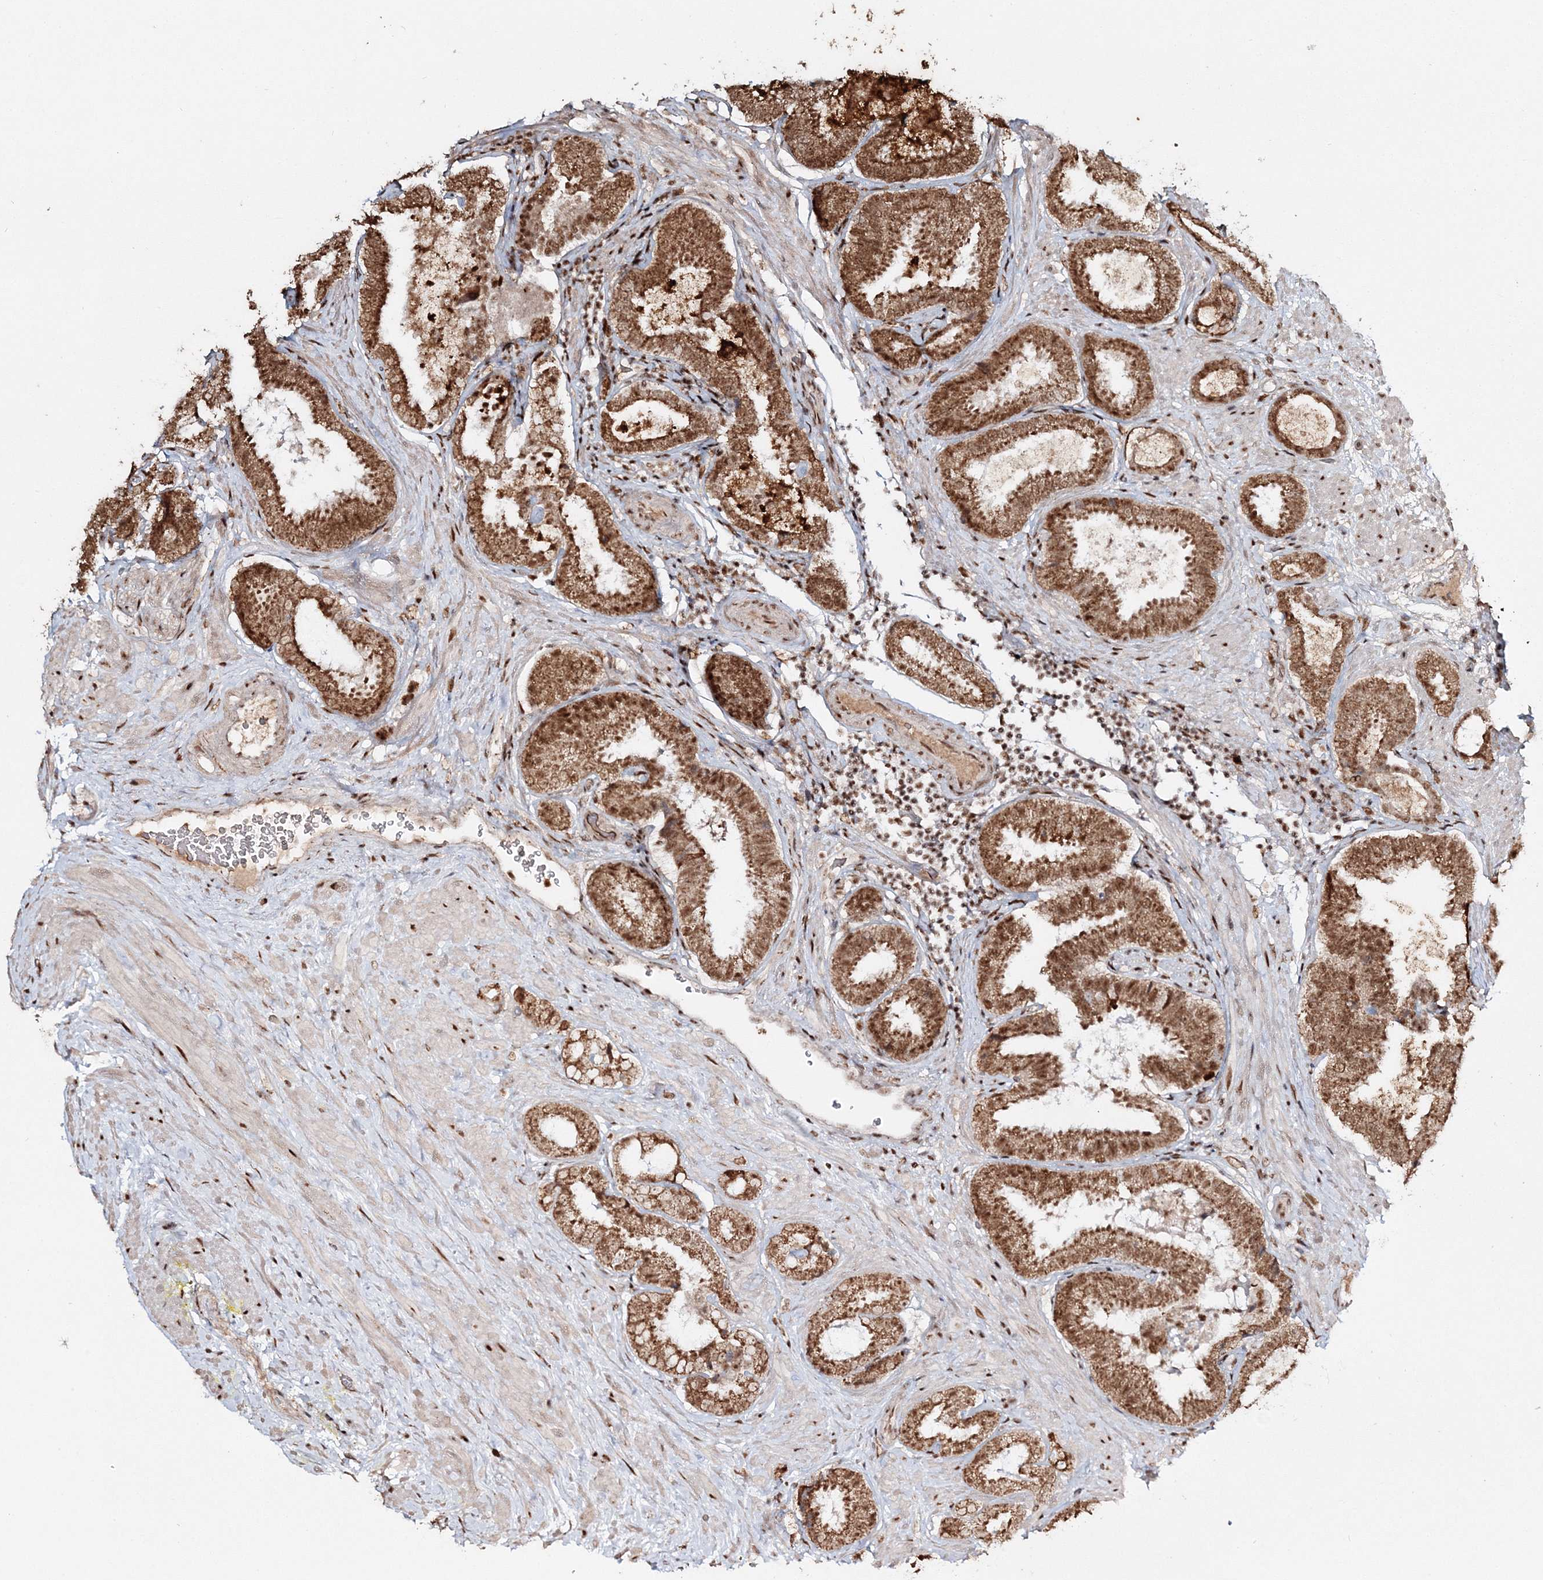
{"staining": {"intensity": "strong", "quantity": ">75%", "location": "cytoplasmic/membranous,nuclear"}, "tissue": "prostate cancer", "cell_type": "Tumor cells", "image_type": "cancer", "snomed": [{"axis": "morphology", "description": "Adenocarcinoma, Low grade"}, {"axis": "topography", "description": "Prostate"}], "caption": "Brown immunohistochemical staining in human prostate adenocarcinoma (low-grade) exhibits strong cytoplasmic/membranous and nuclear expression in approximately >75% of tumor cells.", "gene": "QRICH1", "patient": {"sex": "male", "age": 71}}